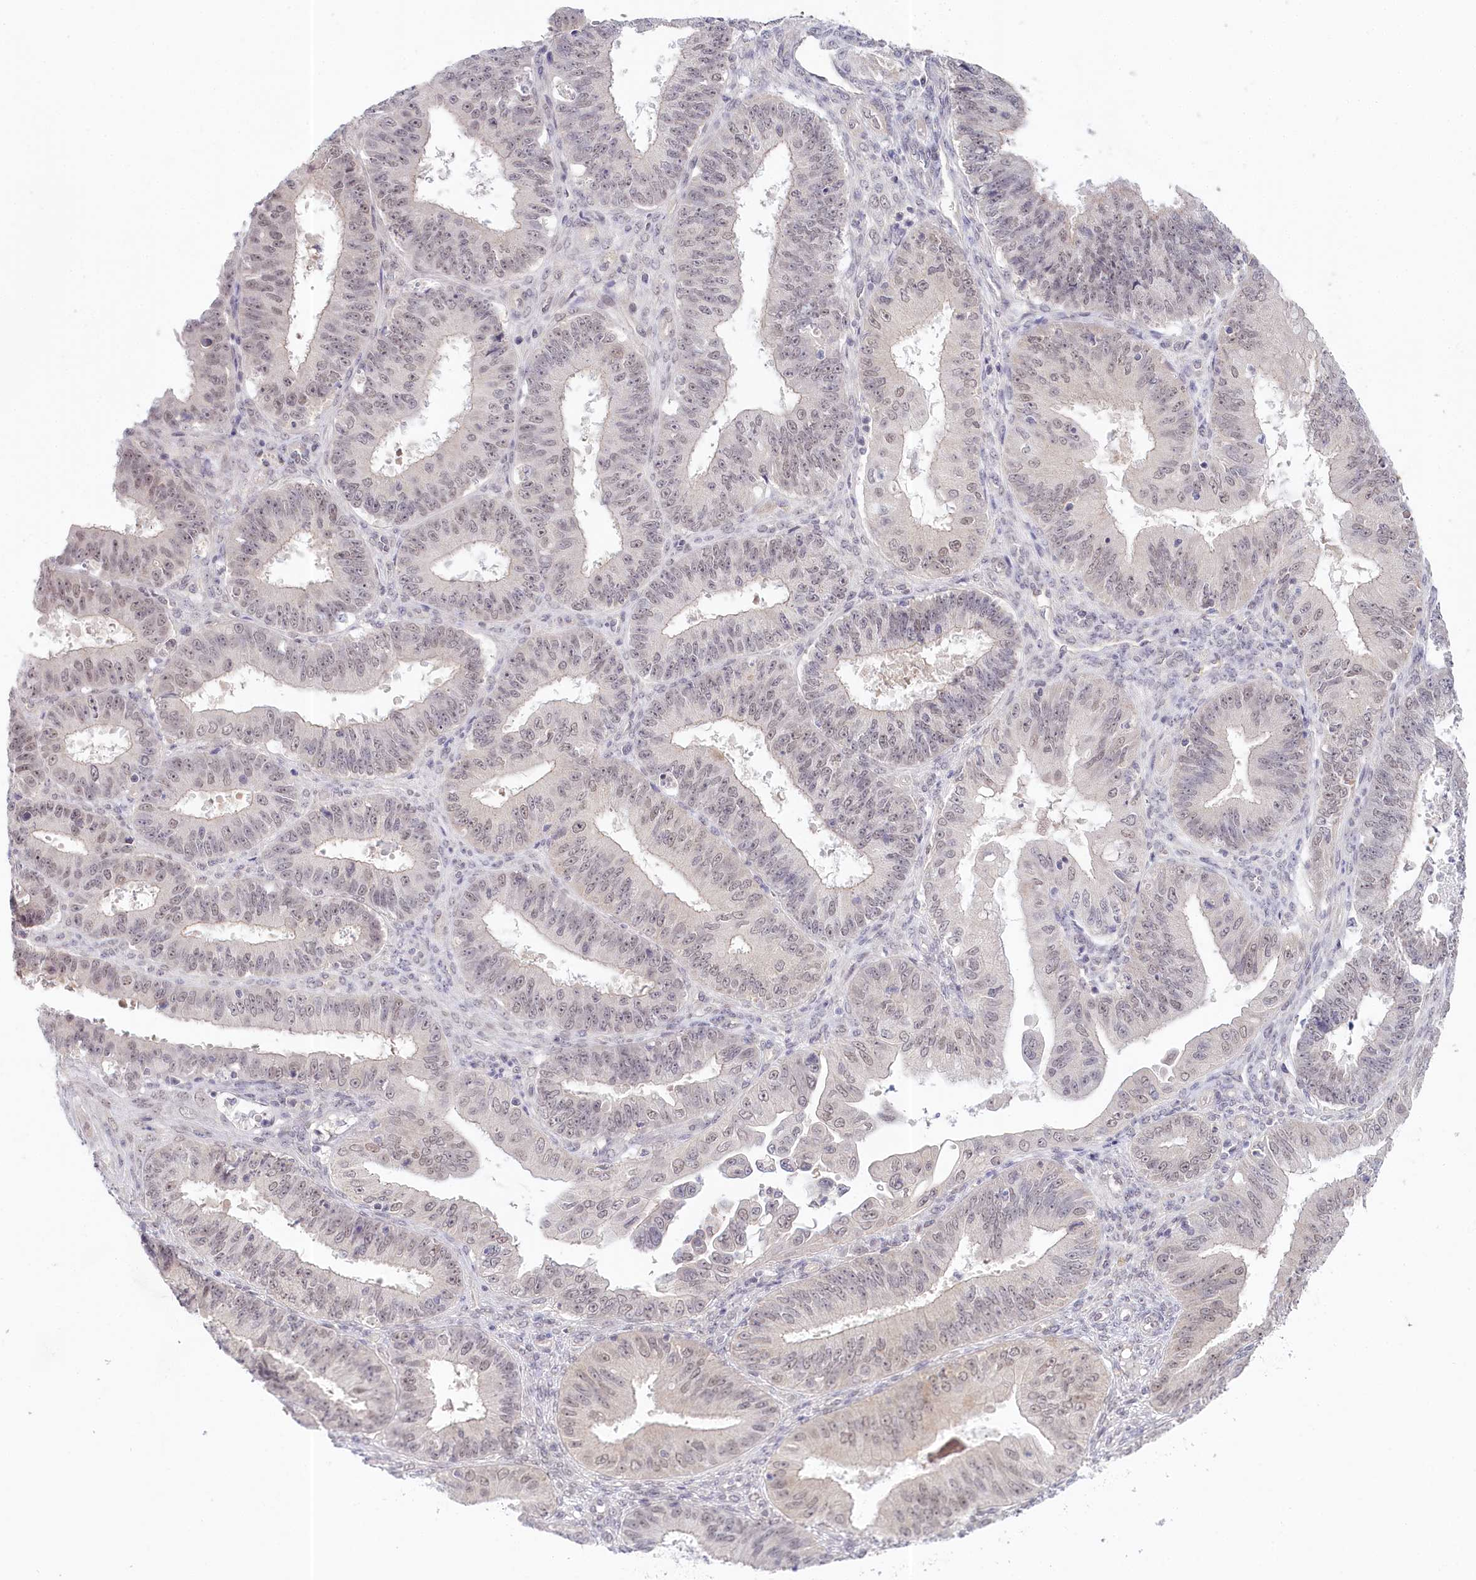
{"staining": {"intensity": "weak", "quantity": "25%-75%", "location": "nuclear"}, "tissue": "ovarian cancer", "cell_type": "Tumor cells", "image_type": "cancer", "snomed": [{"axis": "morphology", "description": "Carcinoma, endometroid"}, {"axis": "topography", "description": "Appendix"}, {"axis": "topography", "description": "Ovary"}], "caption": "This is a histology image of immunohistochemistry (IHC) staining of ovarian cancer (endometroid carcinoma), which shows weak staining in the nuclear of tumor cells.", "gene": "AMTN", "patient": {"sex": "female", "age": 42}}